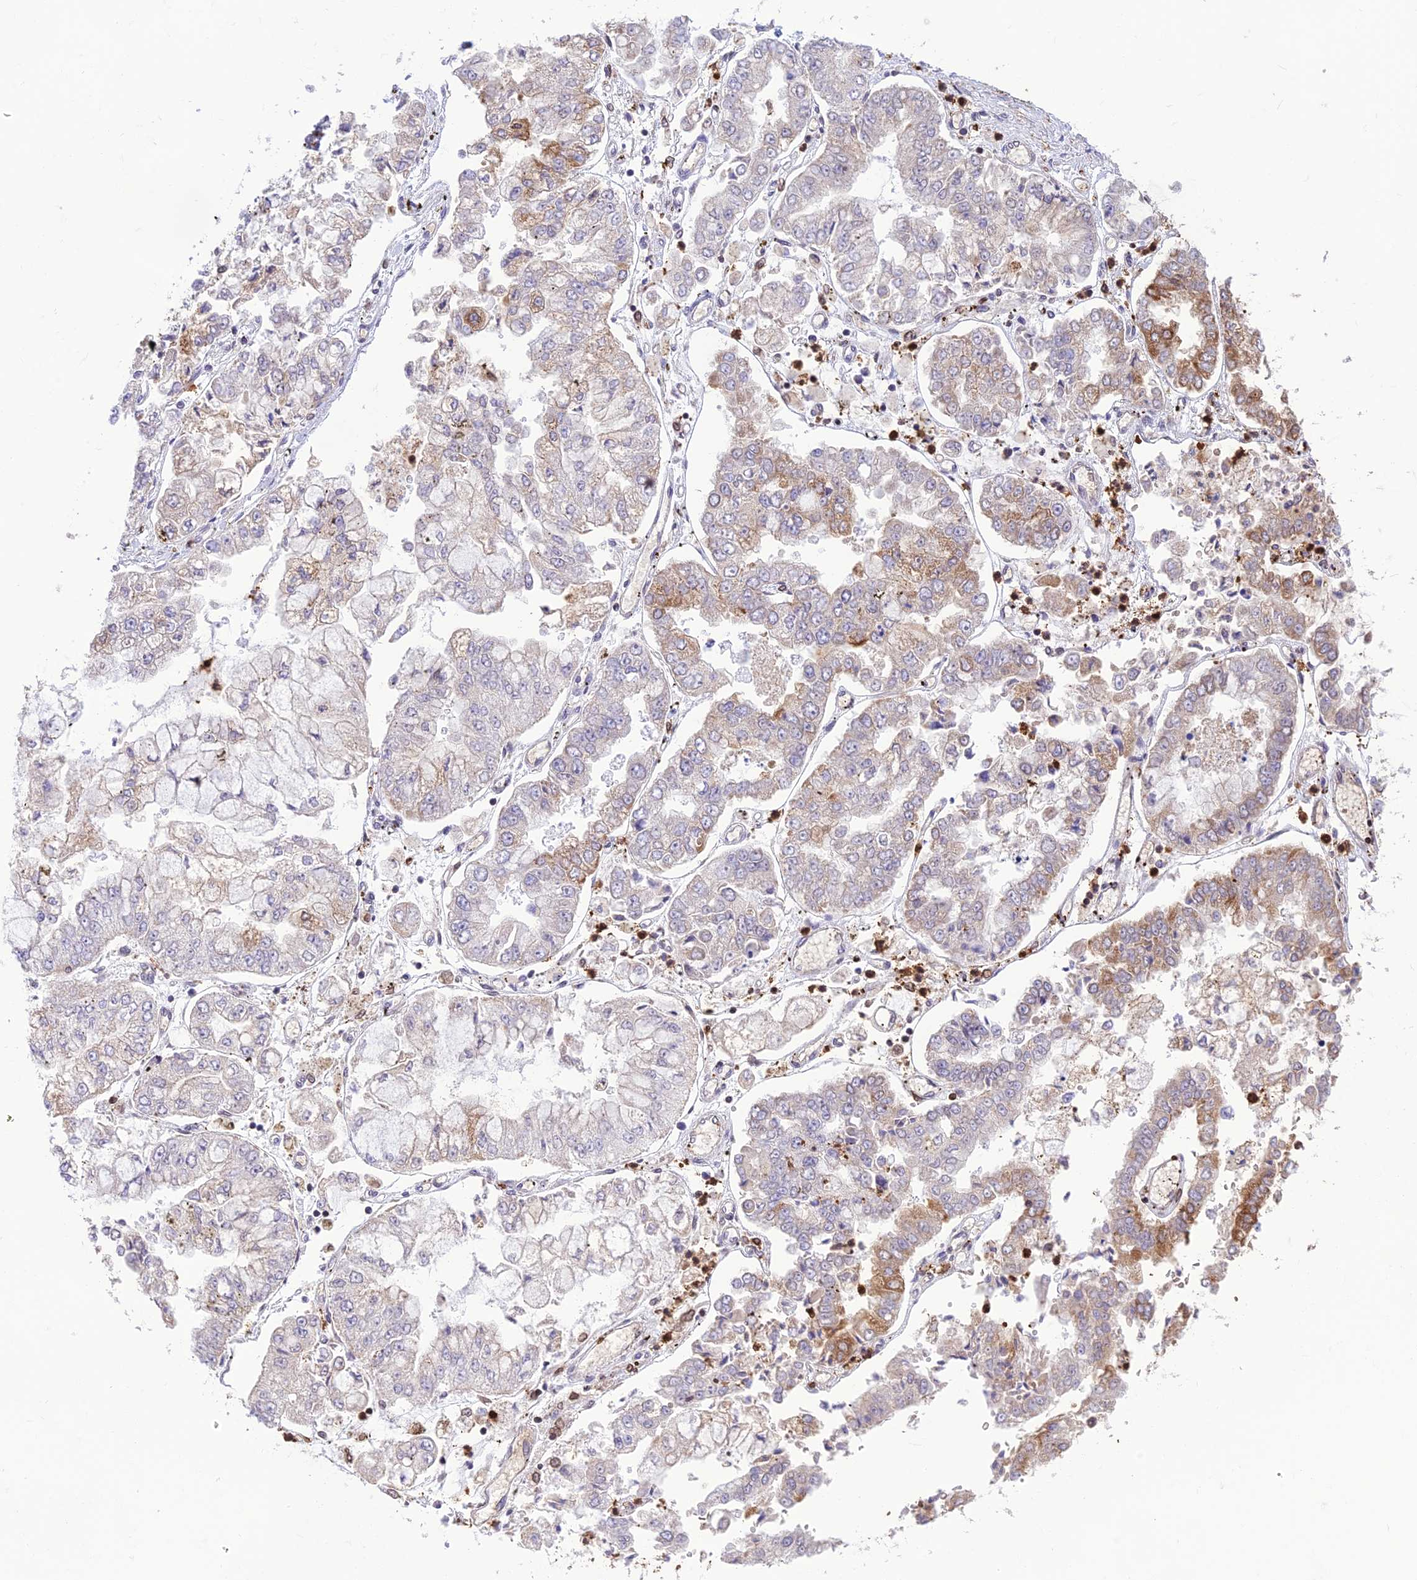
{"staining": {"intensity": "moderate", "quantity": "<25%", "location": "cytoplasmic/membranous"}, "tissue": "stomach cancer", "cell_type": "Tumor cells", "image_type": "cancer", "snomed": [{"axis": "morphology", "description": "Adenocarcinoma, NOS"}, {"axis": "topography", "description": "Stomach"}], "caption": "Stomach cancer (adenocarcinoma) stained with DAB (3,3'-diaminobenzidine) immunohistochemistry (IHC) displays low levels of moderate cytoplasmic/membranous positivity in about <25% of tumor cells.", "gene": "PKHD1L1", "patient": {"sex": "male", "age": 76}}